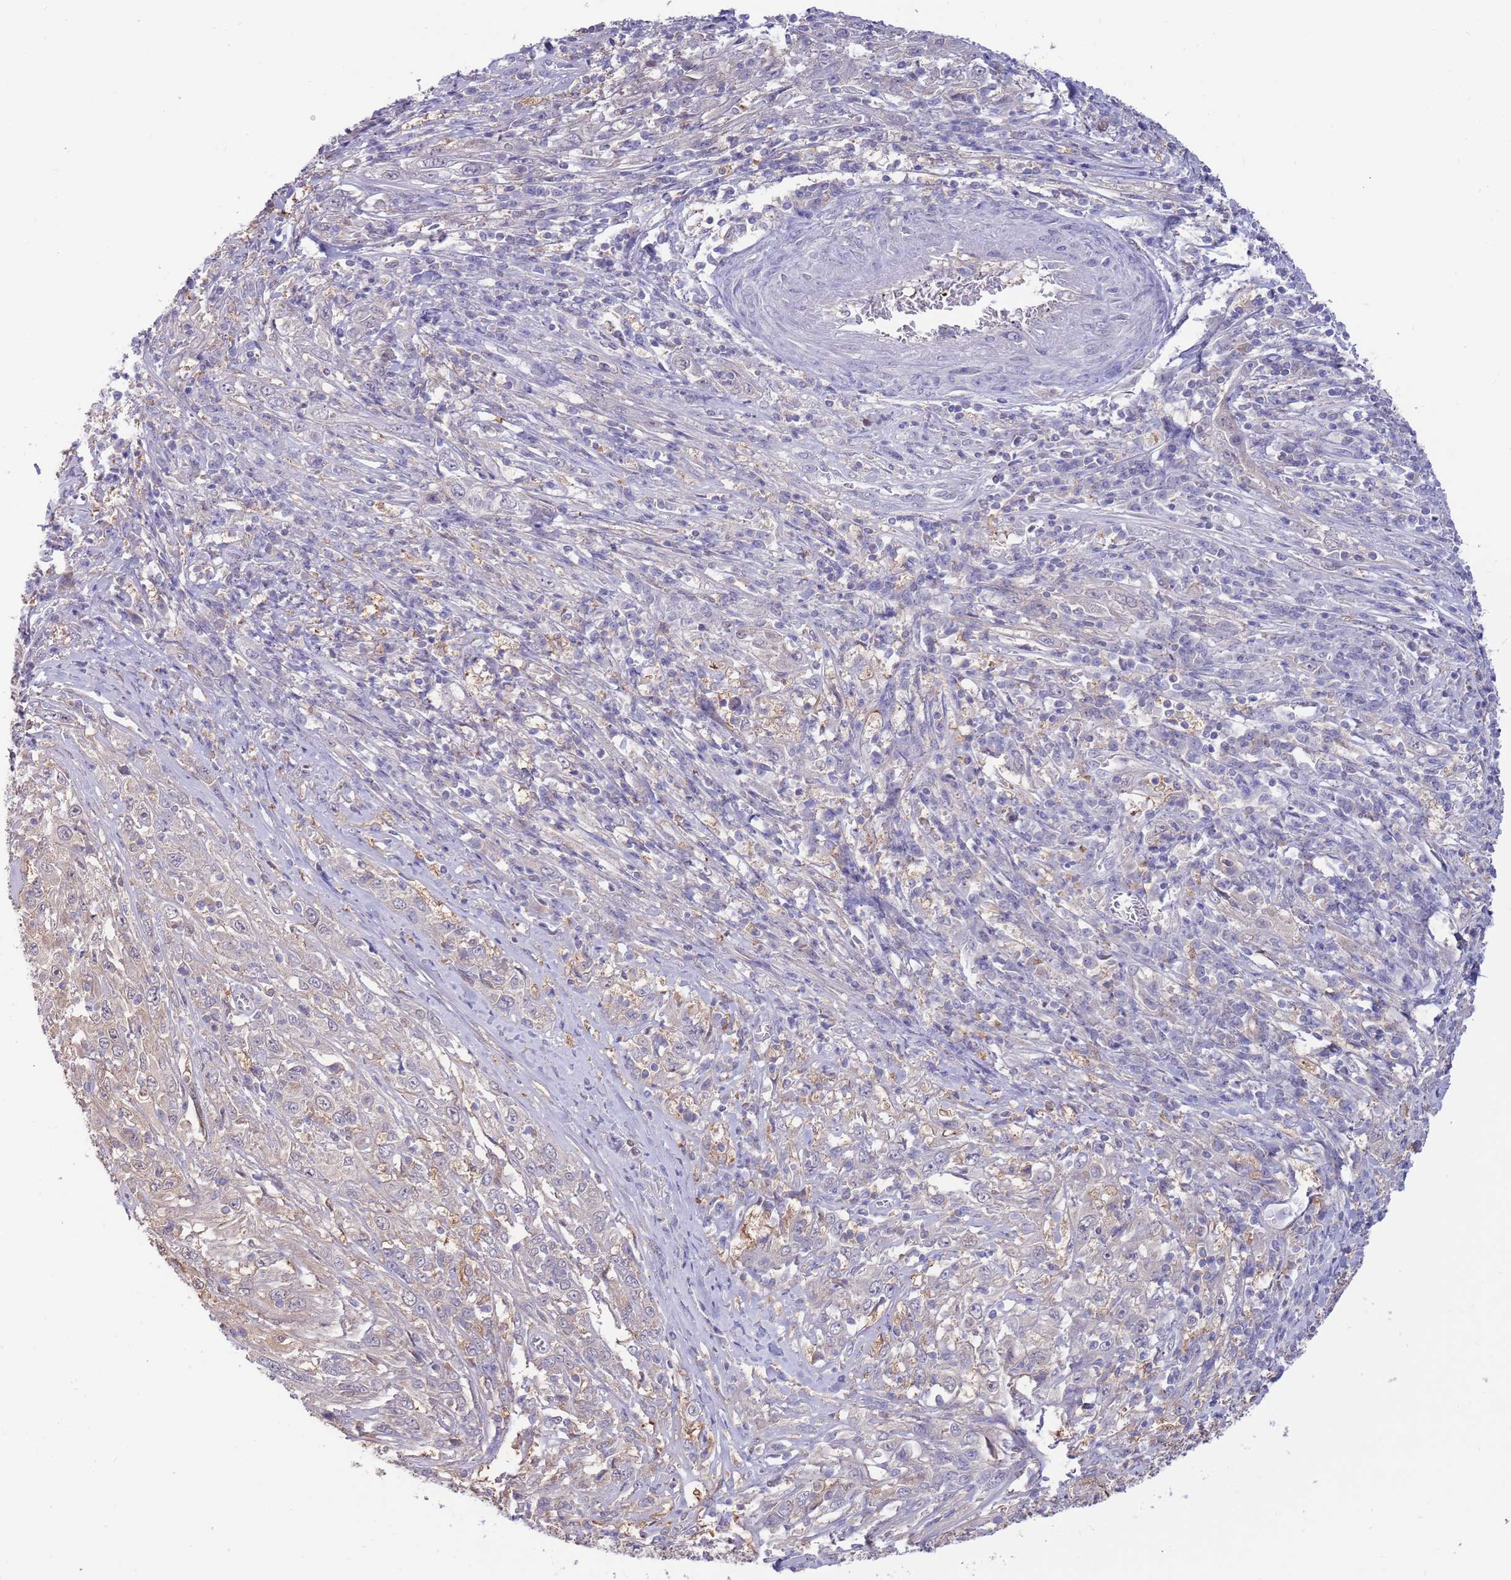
{"staining": {"intensity": "negative", "quantity": "none", "location": "none"}, "tissue": "cervical cancer", "cell_type": "Tumor cells", "image_type": "cancer", "snomed": [{"axis": "morphology", "description": "Squamous cell carcinoma, NOS"}, {"axis": "topography", "description": "Cervix"}], "caption": "Micrograph shows no protein expression in tumor cells of cervical cancer (squamous cell carcinoma) tissue. (Immunohistochemistry, brightfield microscopy, high magnification).", "gene": "AP5S1", "patient": {"sex": "female", "age": 46}}